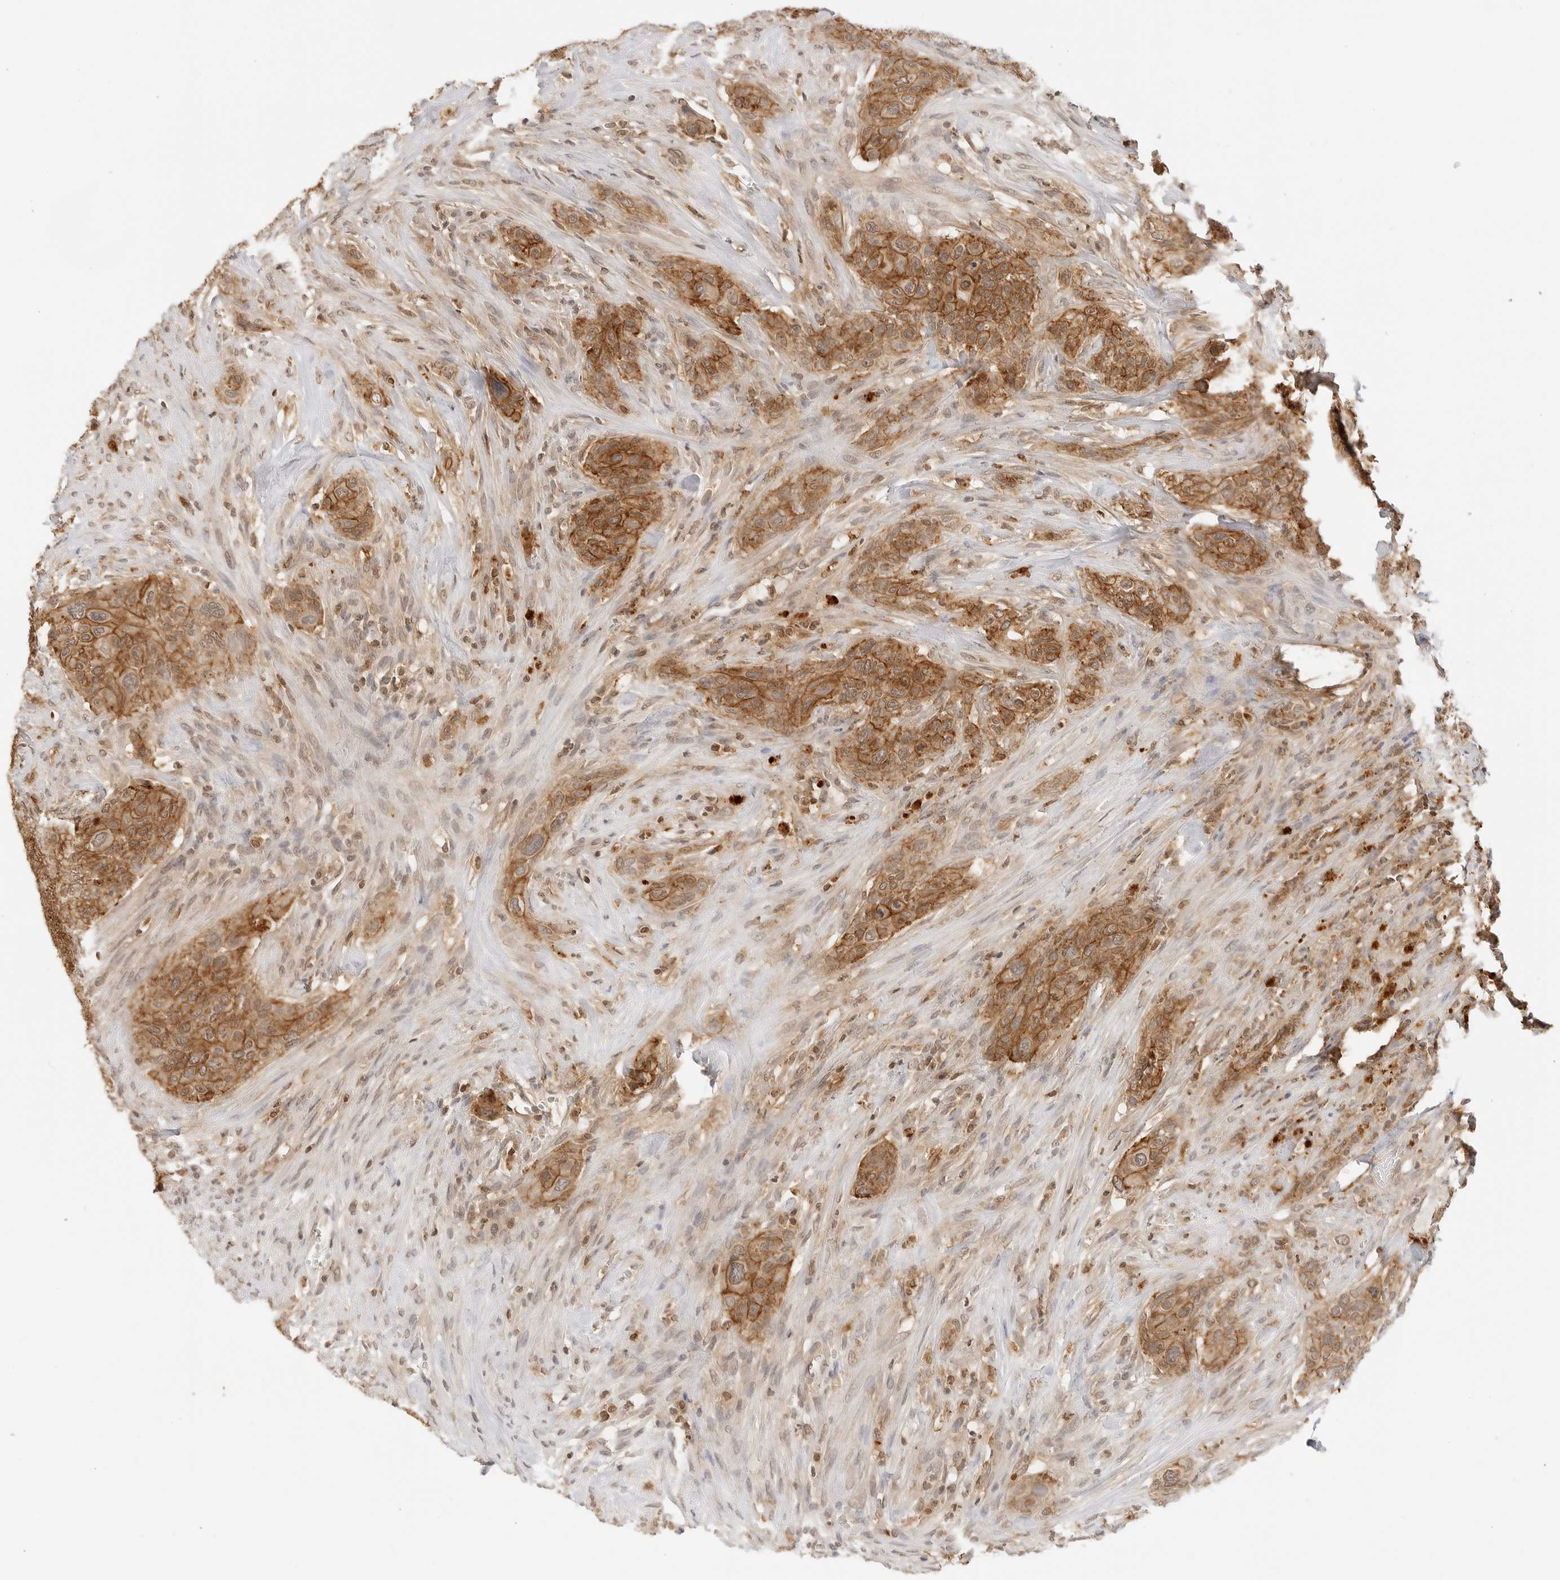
{"staining": {"intensity": "moderate", "quantity": ">75%", "location": "cytoplasmic/membranous"}, "tissue": "urothelial cancer", "cell_type": "Tumor cells", "image_type": "cancer", "snomed": [{"axis": "morphology", "description": "Urothelial carcinoma, High grade"}, {"axis": "topography", "description": "Urinary bladder"}], "caption": "Immunohistochemical staining of urothelial cancer demonstrates moderate cytoplasmic/membranous protein staining in about >75% of tumor cells.", "gene": "EPHA1", "patient": {"sex": "male", "age": 35}}